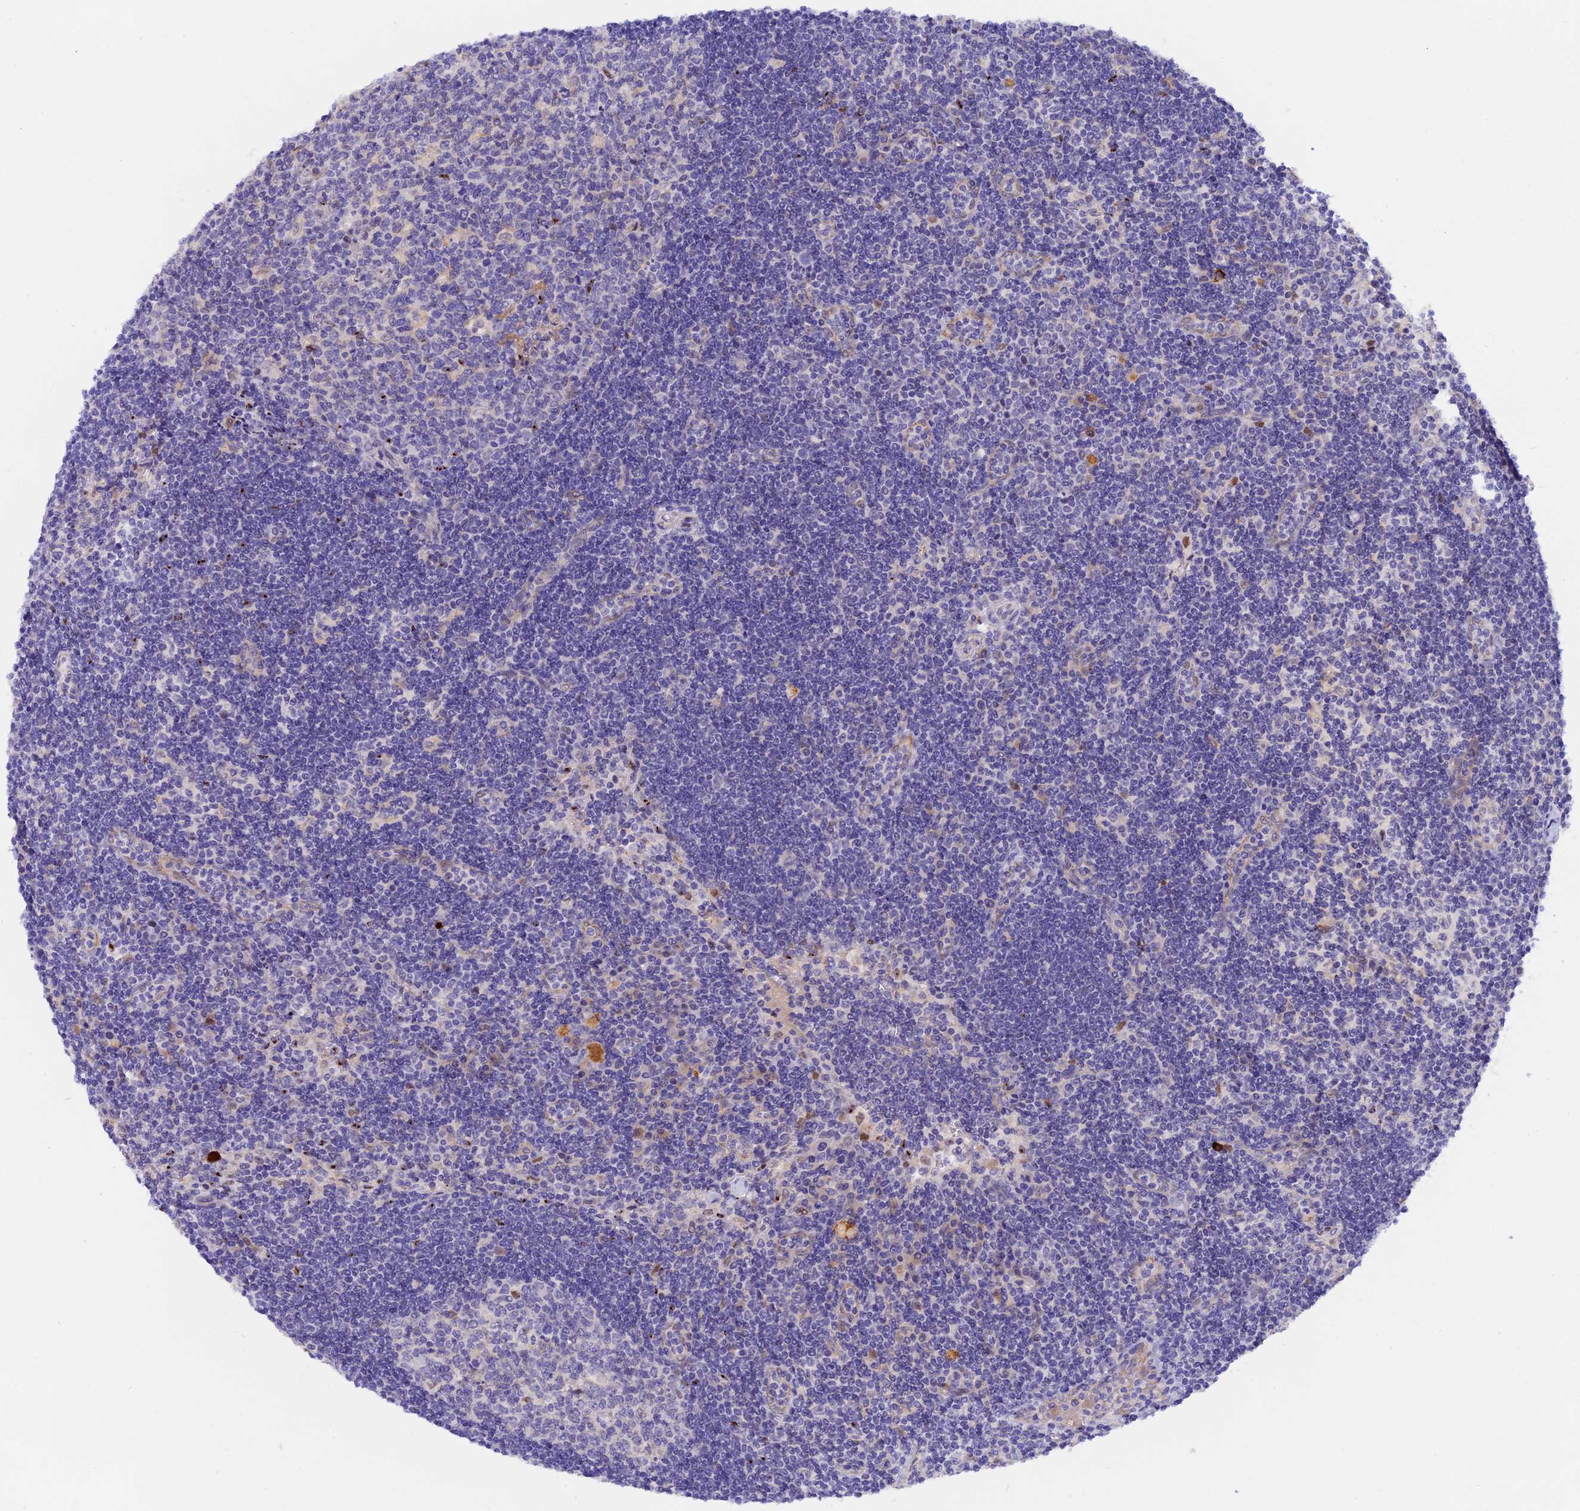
{"staining": {"intensity": "negative", "quantity": "none", "location": "none"}, "tissue": "lymph node", "cell_type": "Germinal center cells", "image_type": "normal", "snomed": [{"axis": "morphology", "description": "Normal tissue, NOS"}, {"axis": "topography", "description": "Lymph node"}], "caption": "IHC histopathology image of normal lymph node stained for a protein (brown), which demonstrates no expression in germinal center cells.", "gene": "GK5", "patient": {"sex": "female", "age": 32}}